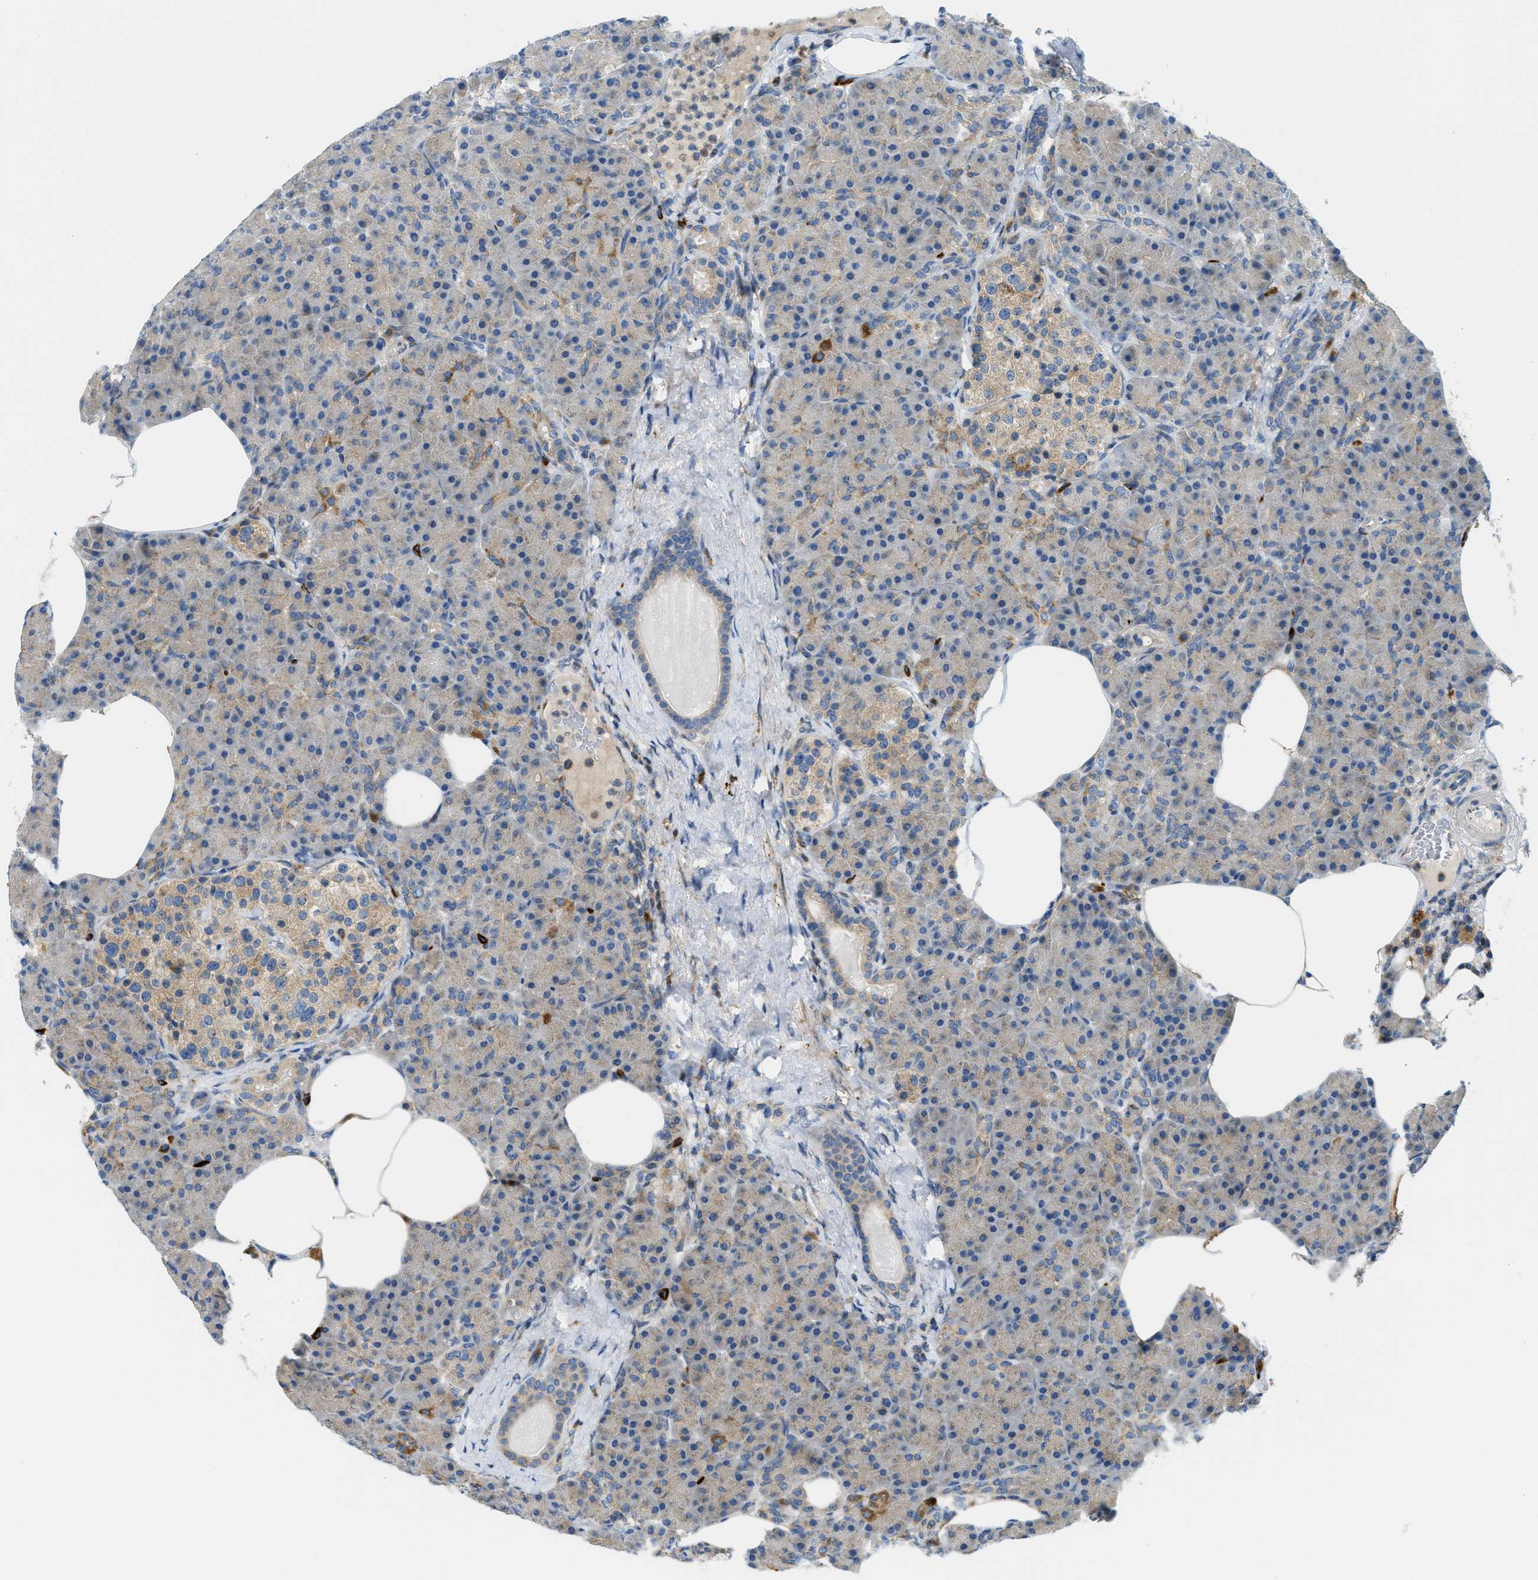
{"staining": {"intensity": "weak", "quantity": ">75%", "location": "cytoplasmic/membranous"}, "tissue": "pancreas", "cell_type": "Exocrine glandular cells", "image_type": "normal", "snomed": [{"axis": "morphology", "description": "Normal tissue, NOS"}, {"axis": "topography", "description": "Pancreas"}], "caption": "This image exhibits benign pancreas stained with IHC to label a protein in brown. The cytoplasmic/membranous of exocrine glandular cells show weak positivity for the protein. Nuclei are counter-stained blue.", "gene": "RFFL", "patient": {"sex": "female", "age": 70}}